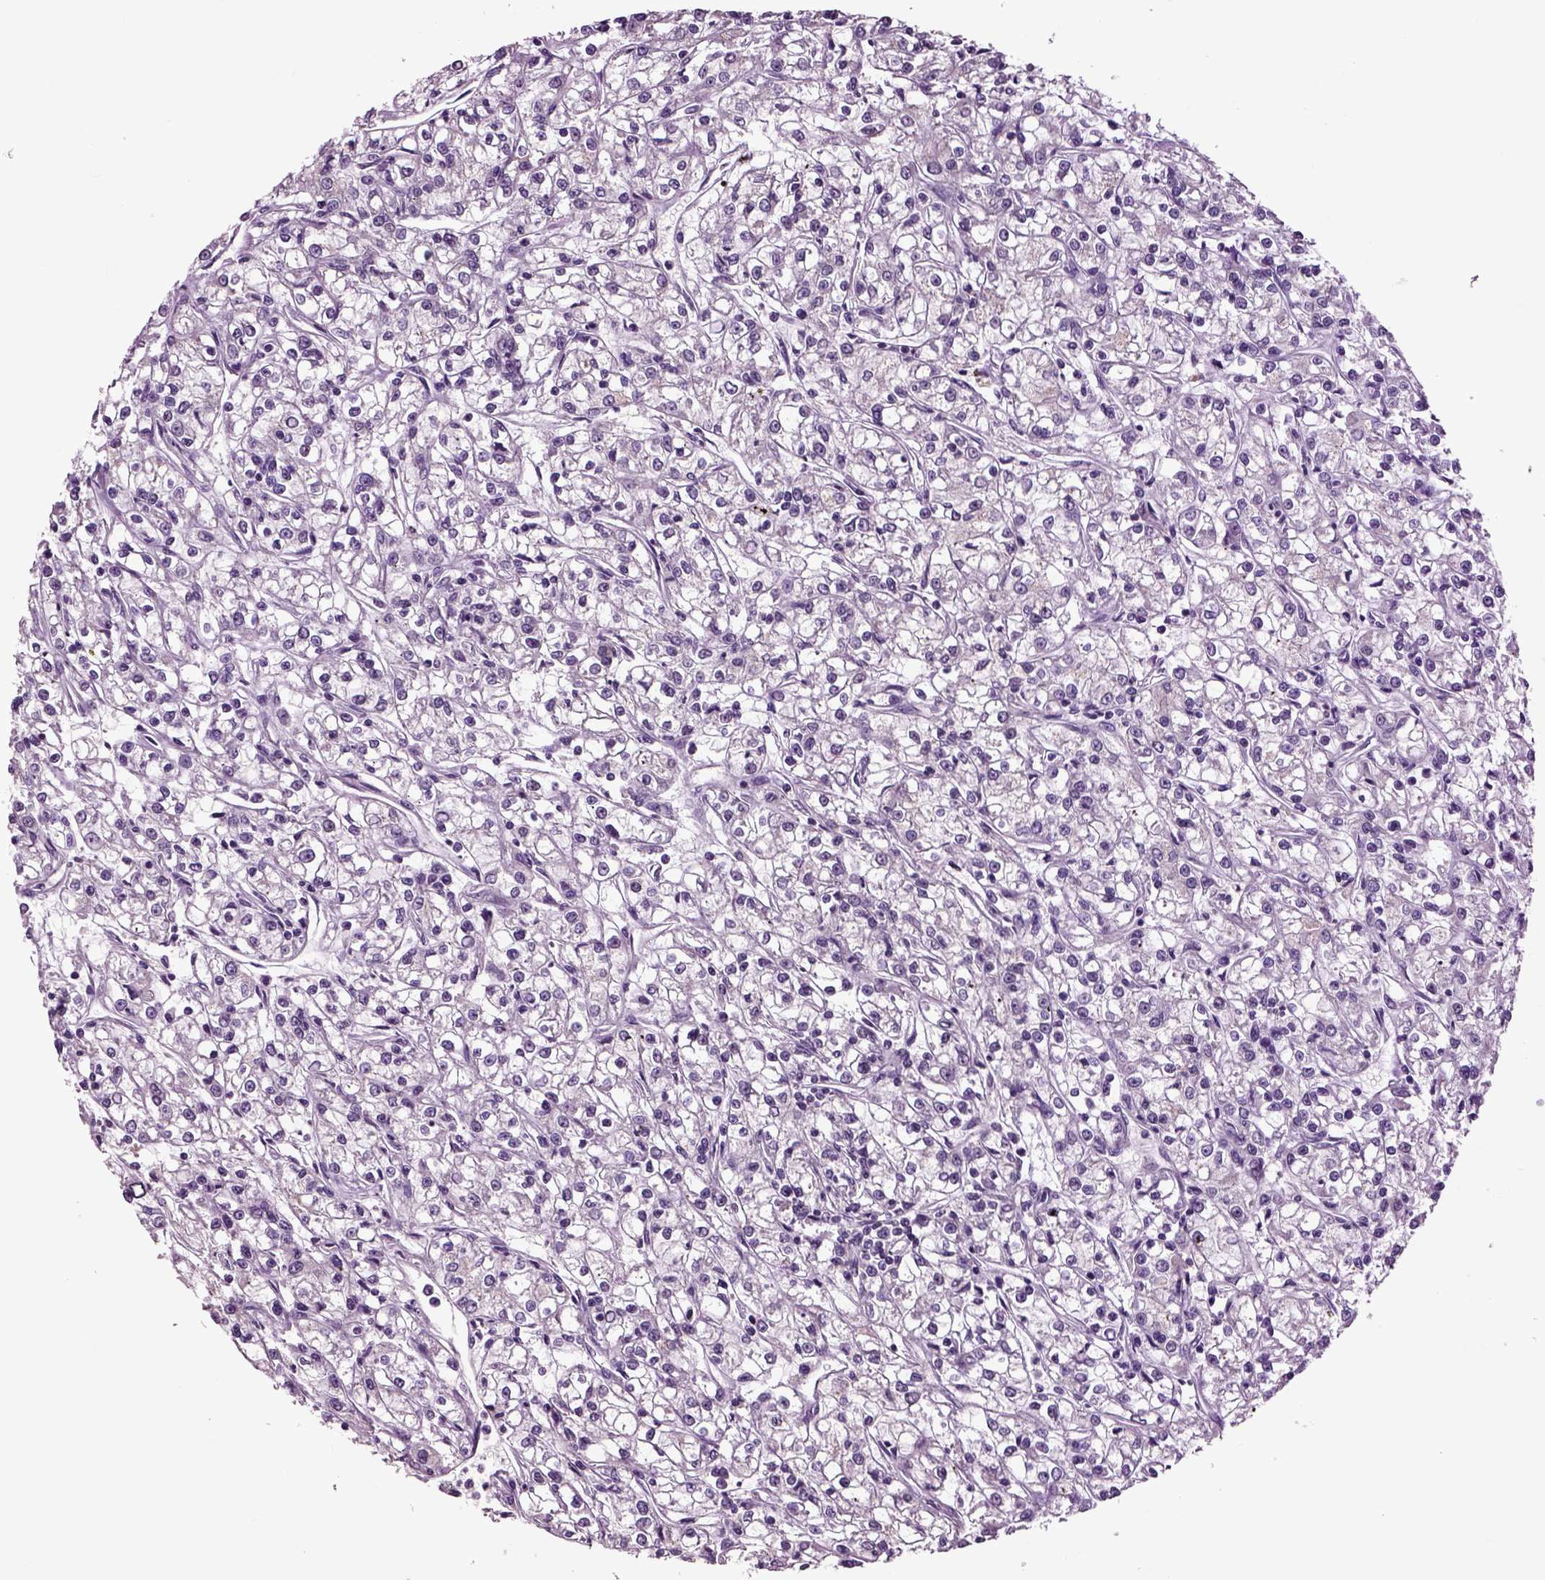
{"staining": {"intensity": "negative", "quantity": "none", "location": "none"}, "tissue": "renal cancer", "cell_type": "Tumor cells", "image_type": "cancer", "snomed": [{"axis": "morphology", "description": "Adenocarcinoma, NOS"}, {"axis": "topography", "description": "Kidney"}], "caption": "The image reveals no significant positivity in tumor cells of renal adenocarcinoma.", "gene": "CRHR1", "patient": {"sex": "female", "age": 59}}